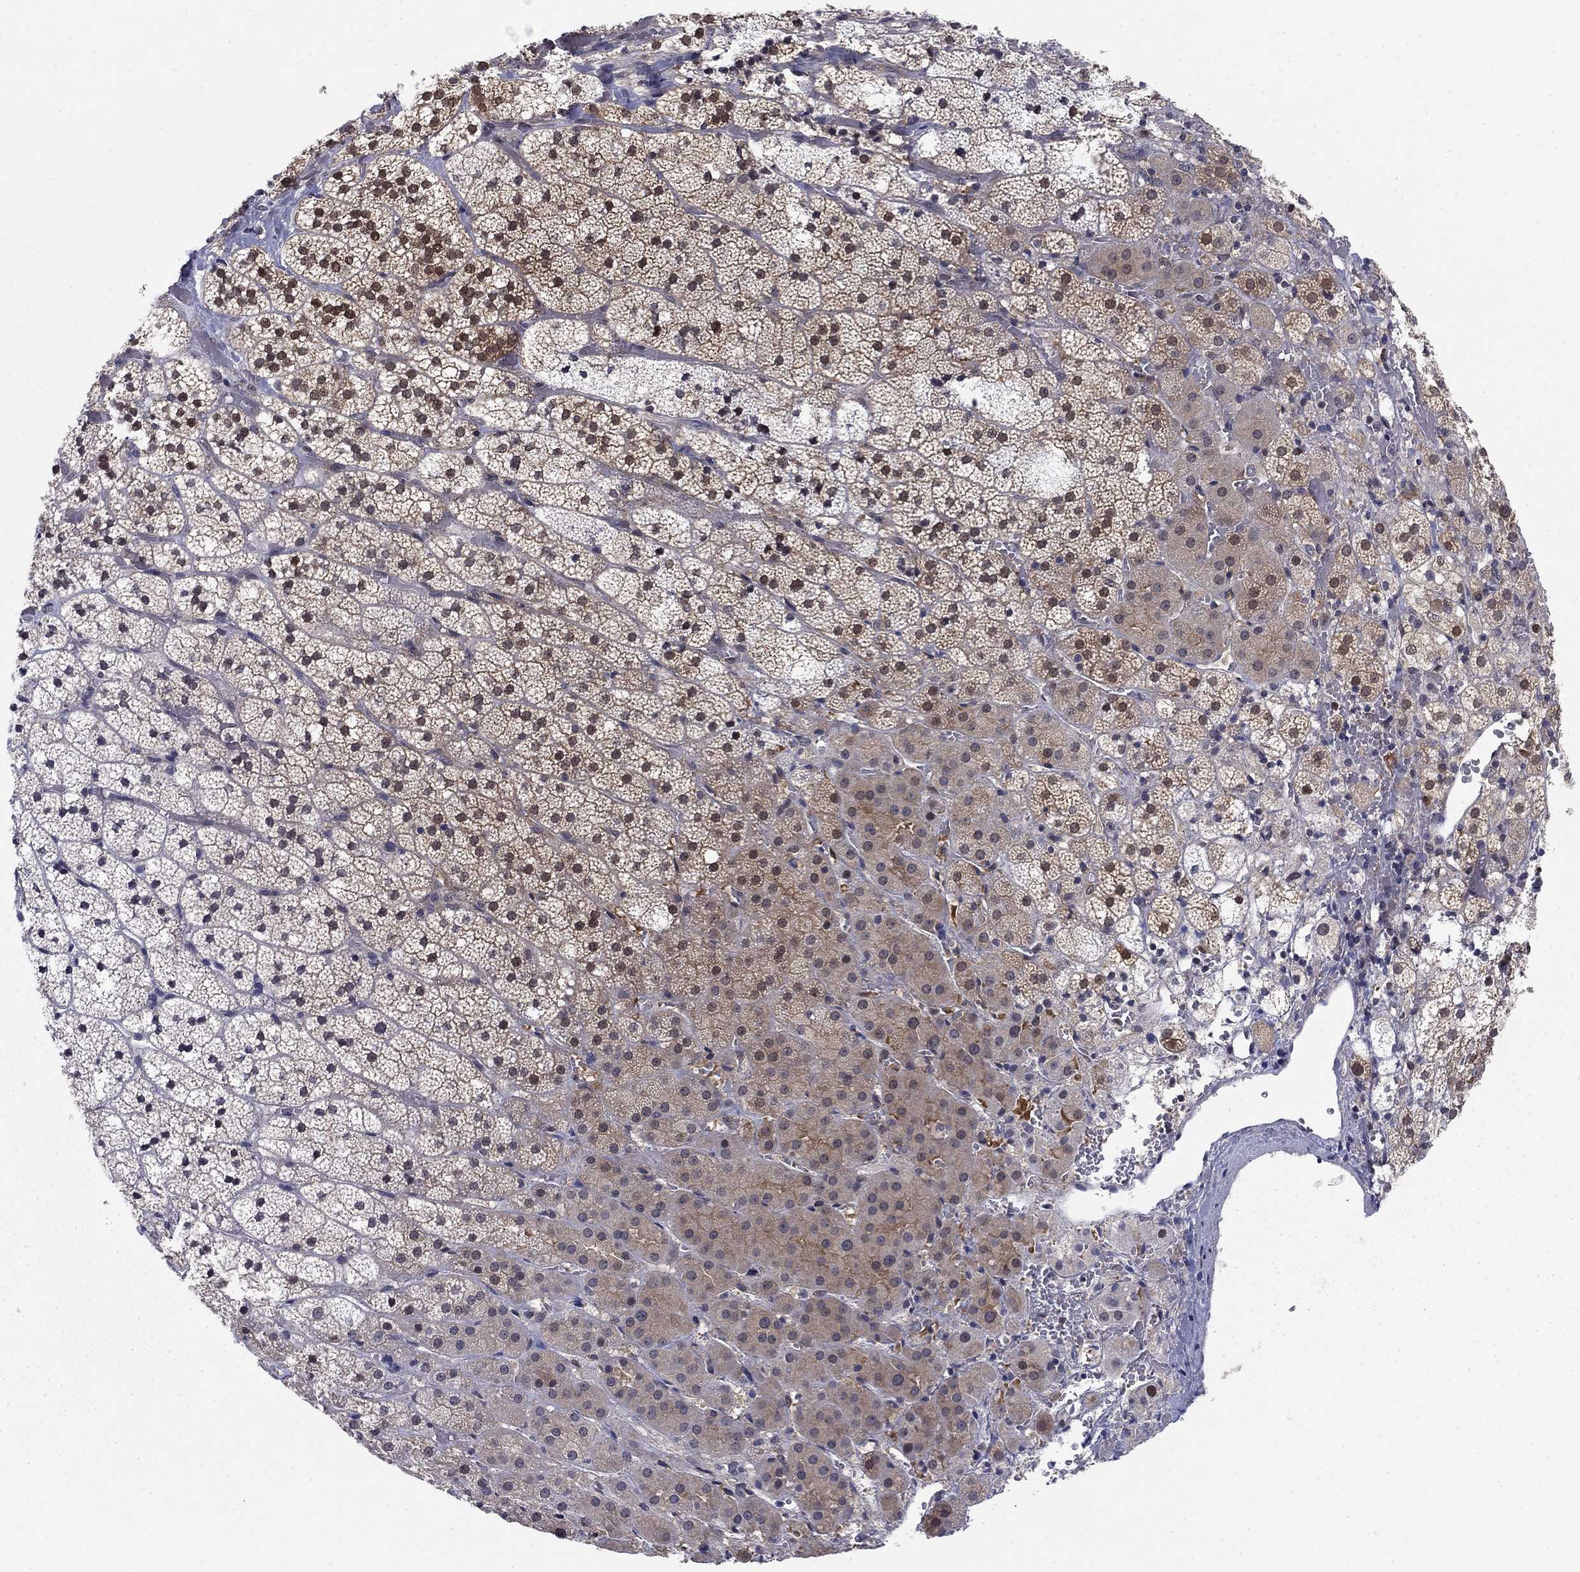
{"staining": {"intensity": "moderate", "quantity": "25%-75%", "location": "cytoplasmic/membranous,nuclear"}, "tissue": "adrenal gland", "cell_type": "Glandular cells", "image_type": "normal", "snomed": [{"axis": "morphology", "description": "Normal tissue, NOS"}, {"axis": "topography", "description": "Adrenal gland"}], "caption": "Adrenal gland stained for a protein (brown) displays moderate cytoplasmic/membranous,nuclear positive expression in approximately 25%-75% of glandular cells.", "gene": "FKBP4", "patient": {"sex": "male", "age": 53}}